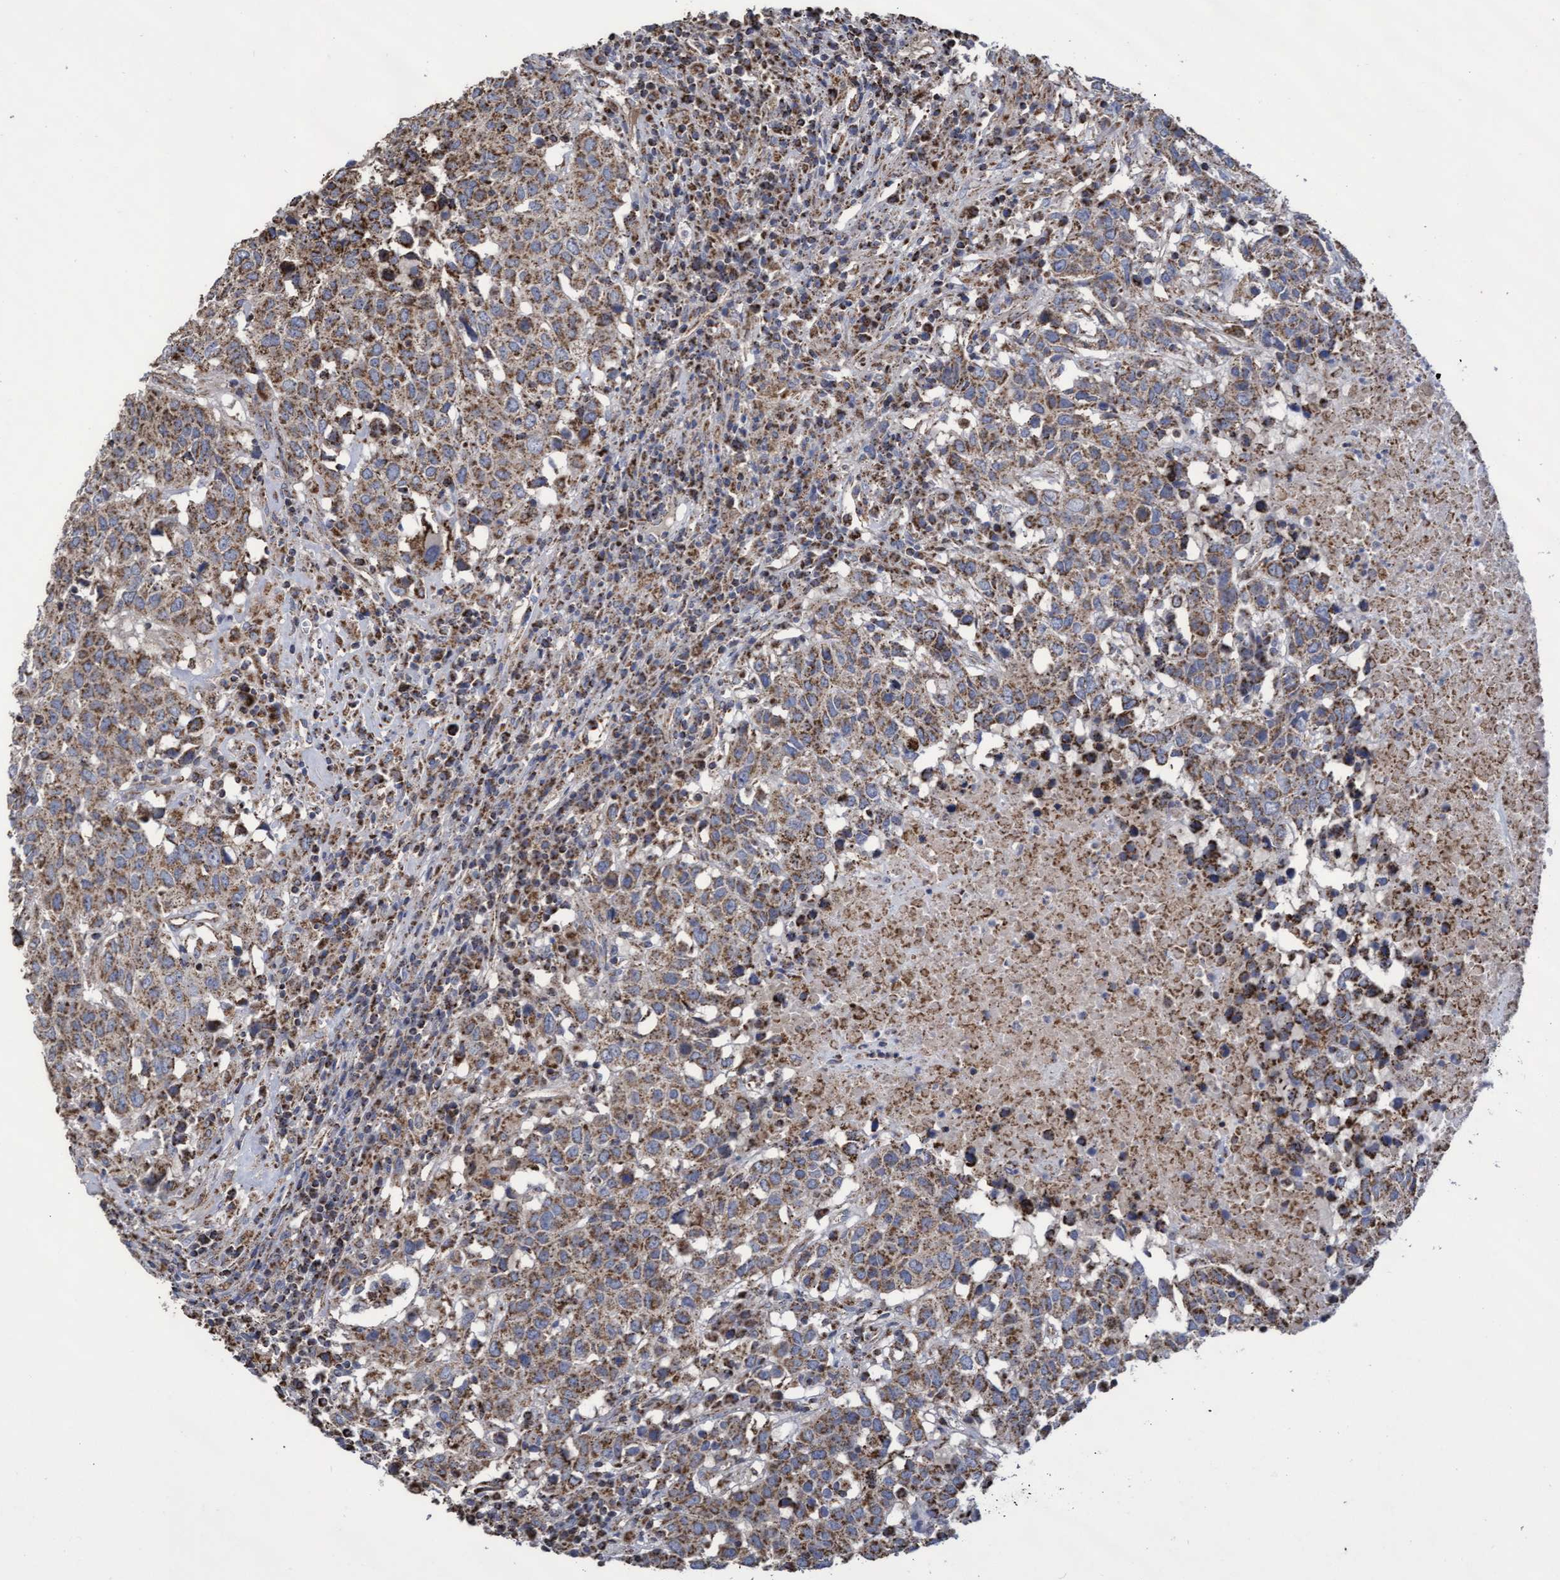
{"staining": {"intensity": "moderate", "quantity": ">75%", "location": "cytoplasmic/membranous"}, "tissue": "head and neck cancer", "cell_type": "Tumor cells", "image_type": "cancer", "snomed": [{"axis": "morphology", "description": "Squamous cell carcinoma, NOS"}, {"axis": "topography", "description": "Head-Neck"}], "caption": "The micrograph displays a brown stain indicating the presence of a protein in the cytoplasmic/membranous of tumor cells in head and neck cancer.", "gene": "COBL", "patient": {"sex": "male", "age": 66}}